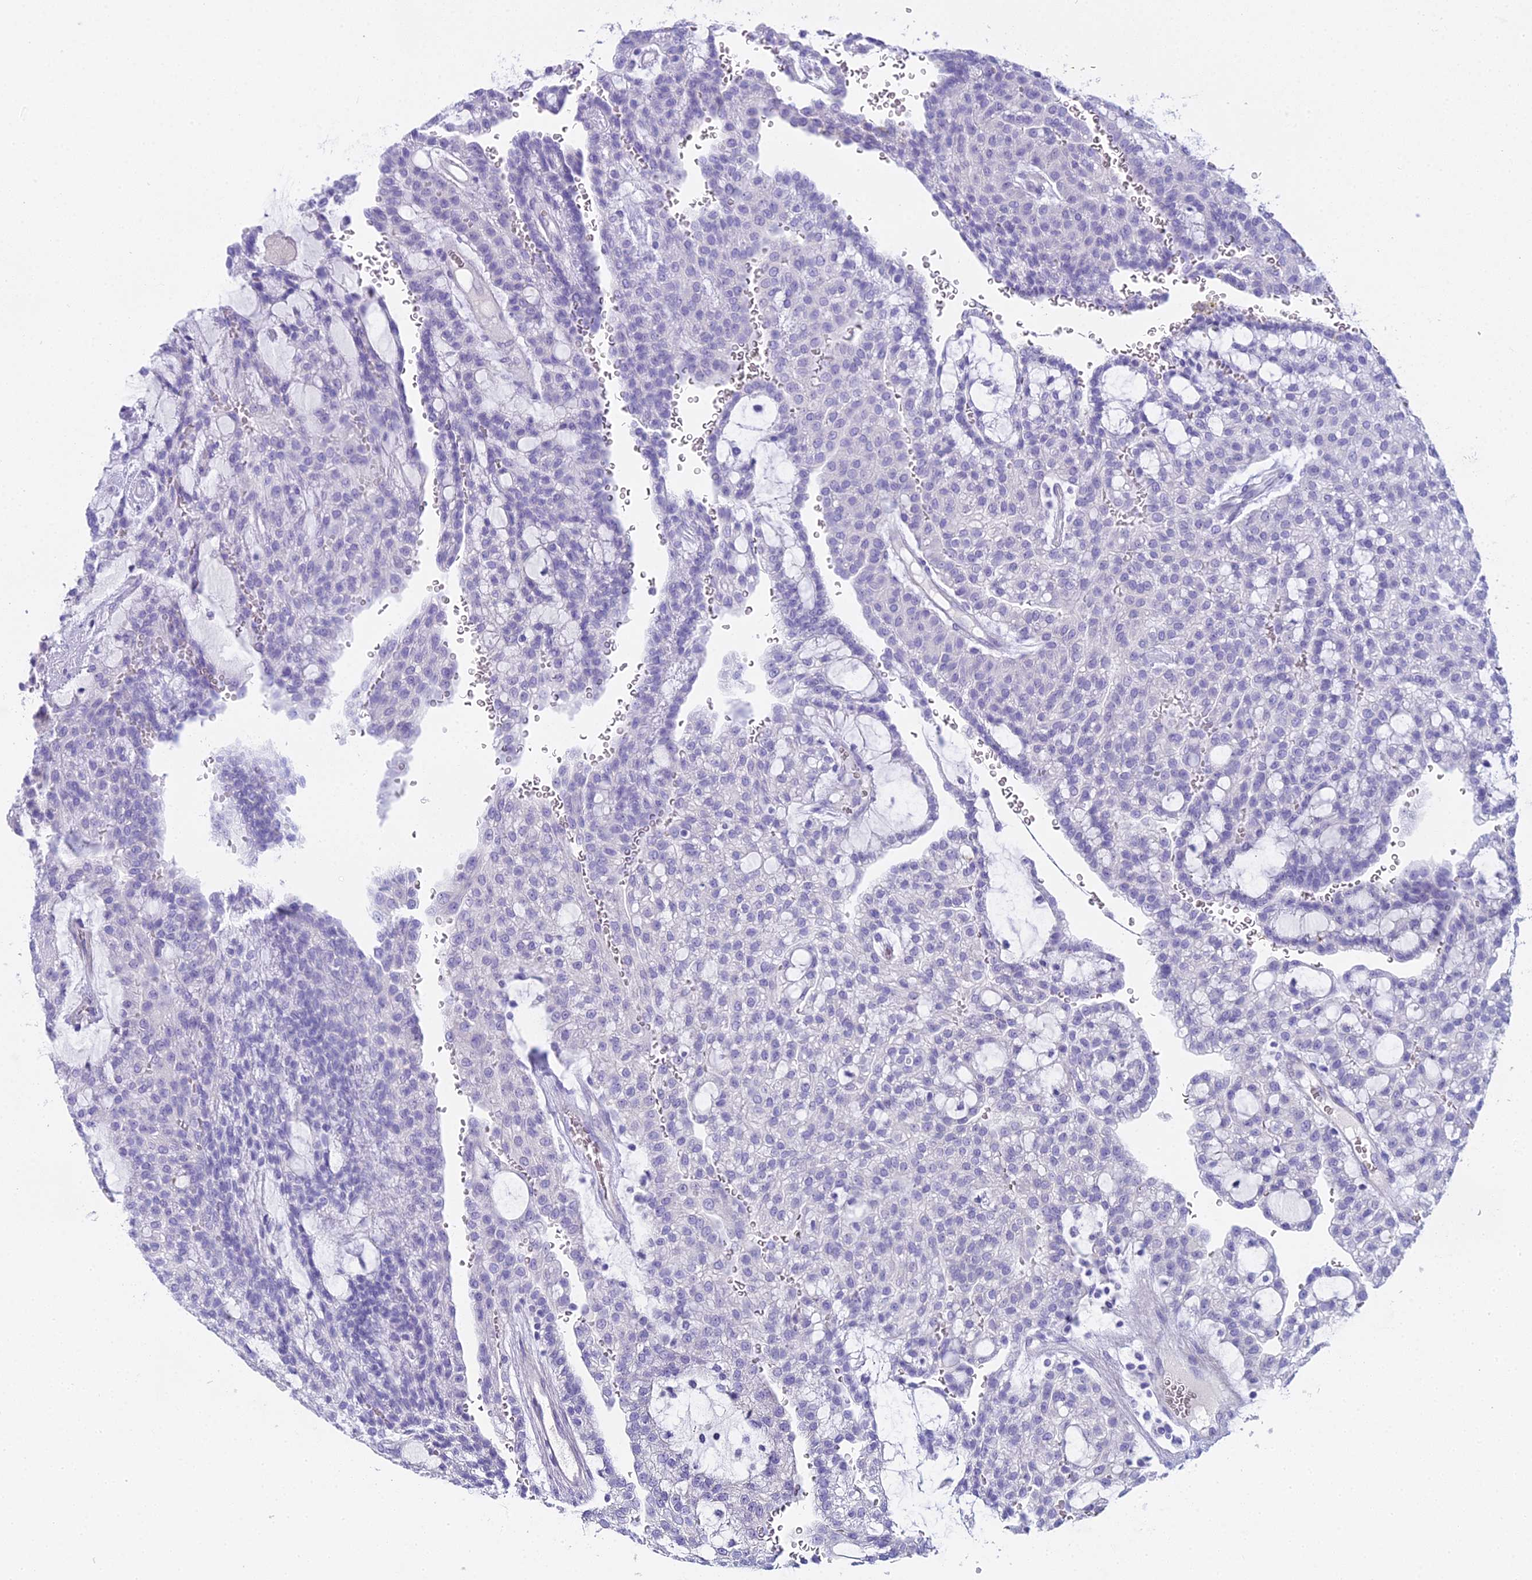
{"staining": {"intensity": "negative", "quantity": "none", "location": "none"}, "tissue": "renal cancer", "cell_type": "Tumor cells", "image_type": "cancer", "snomed": [{"axis": "morphology", "description": "Adenocarcinoma, NOS"}, {"axis": "topography", "description": "Kidney"}], "caption": "Immunohistochemistry (IHC) histopathology image of neoplastic tissue: renal cancer (adenocarcinoma) stained with DAB (3,3'-diaminobenzidine) exhibits no significant protein expression in tumor cells.", "gene": "UNC80", "patient": {"sex": "male", "age": 63}}